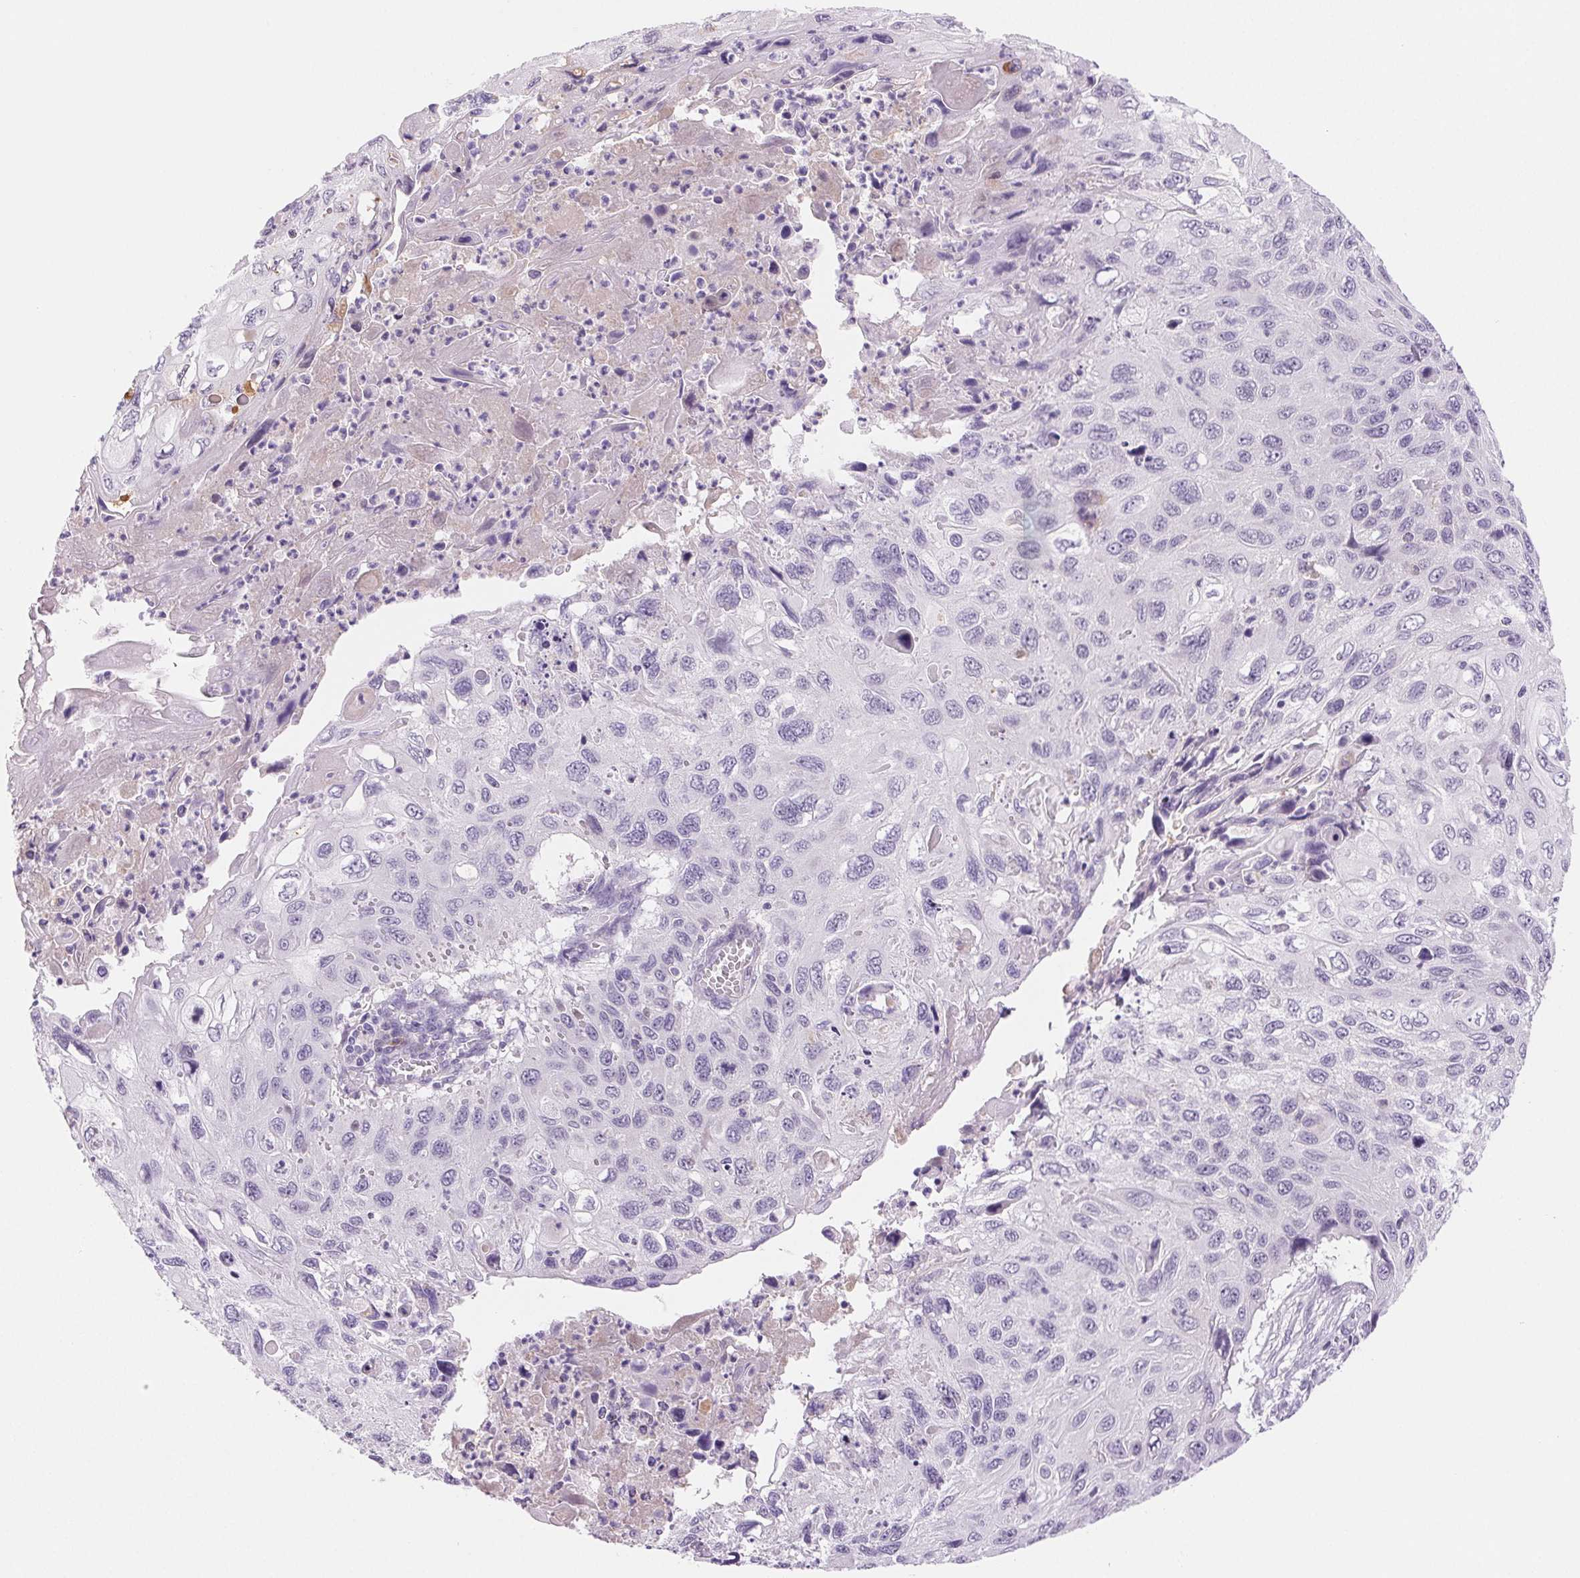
{"staining": {"intensity": "negative", "quantity": "none", "location": "none"}, "tissue": "cervical cancer", "cell_type": "Tumor cells", "image_type": "cancer", "snomed": [{"axis": "morphology", "description": "Squamous cell carcinoma, NOS"}, {"axis": "topography", "description": "Cervix"}], "caption": "IHC image of neoplastic tissue: cervical cancer stained with DAB reveals no significant protein expression in tumor cells.", "gene": "IFIT1B", "patient": {"sex": "female", "age": 70}}